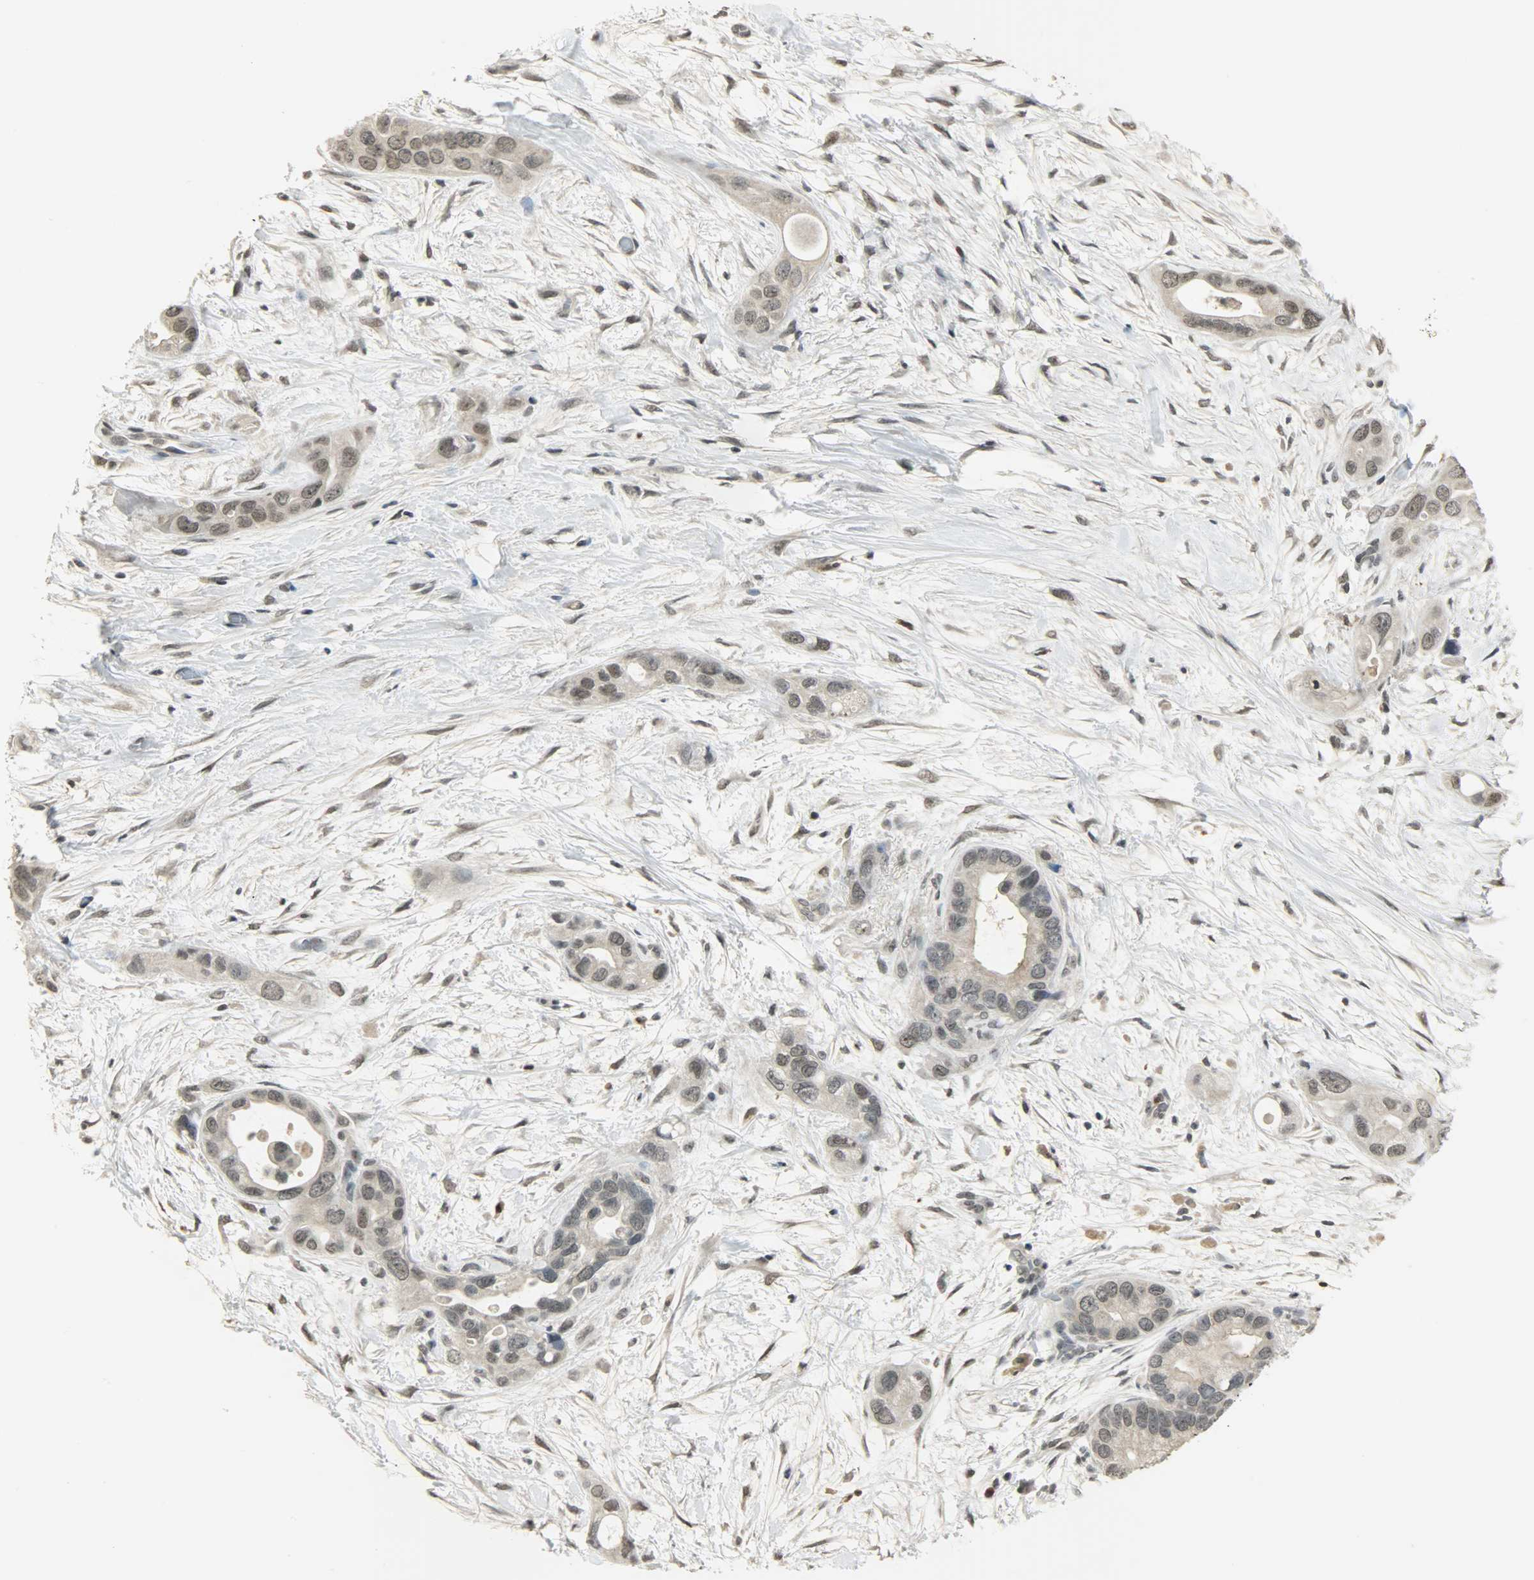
{"staining": {"intensity": "weak", "quantity": "25%-75%", "location": "nuclear"}, "tissue": "pancreatic cancer", "cell_type": "Tumor cells", "image_type": "cancer", "snomed": [{"axis": "morphology", "description": "Adenocarcinoma, NOS"}, {"axis": "topography", "description": "Pancreas"}], "caption": "IHC of pancreatic adenocarcinoma exhibits low levels of weak nuclear staining in approximately 25%-75% of tumor cells.", "gene": "SMARCA5", "patient": {"sex": "female", "age": 77}}